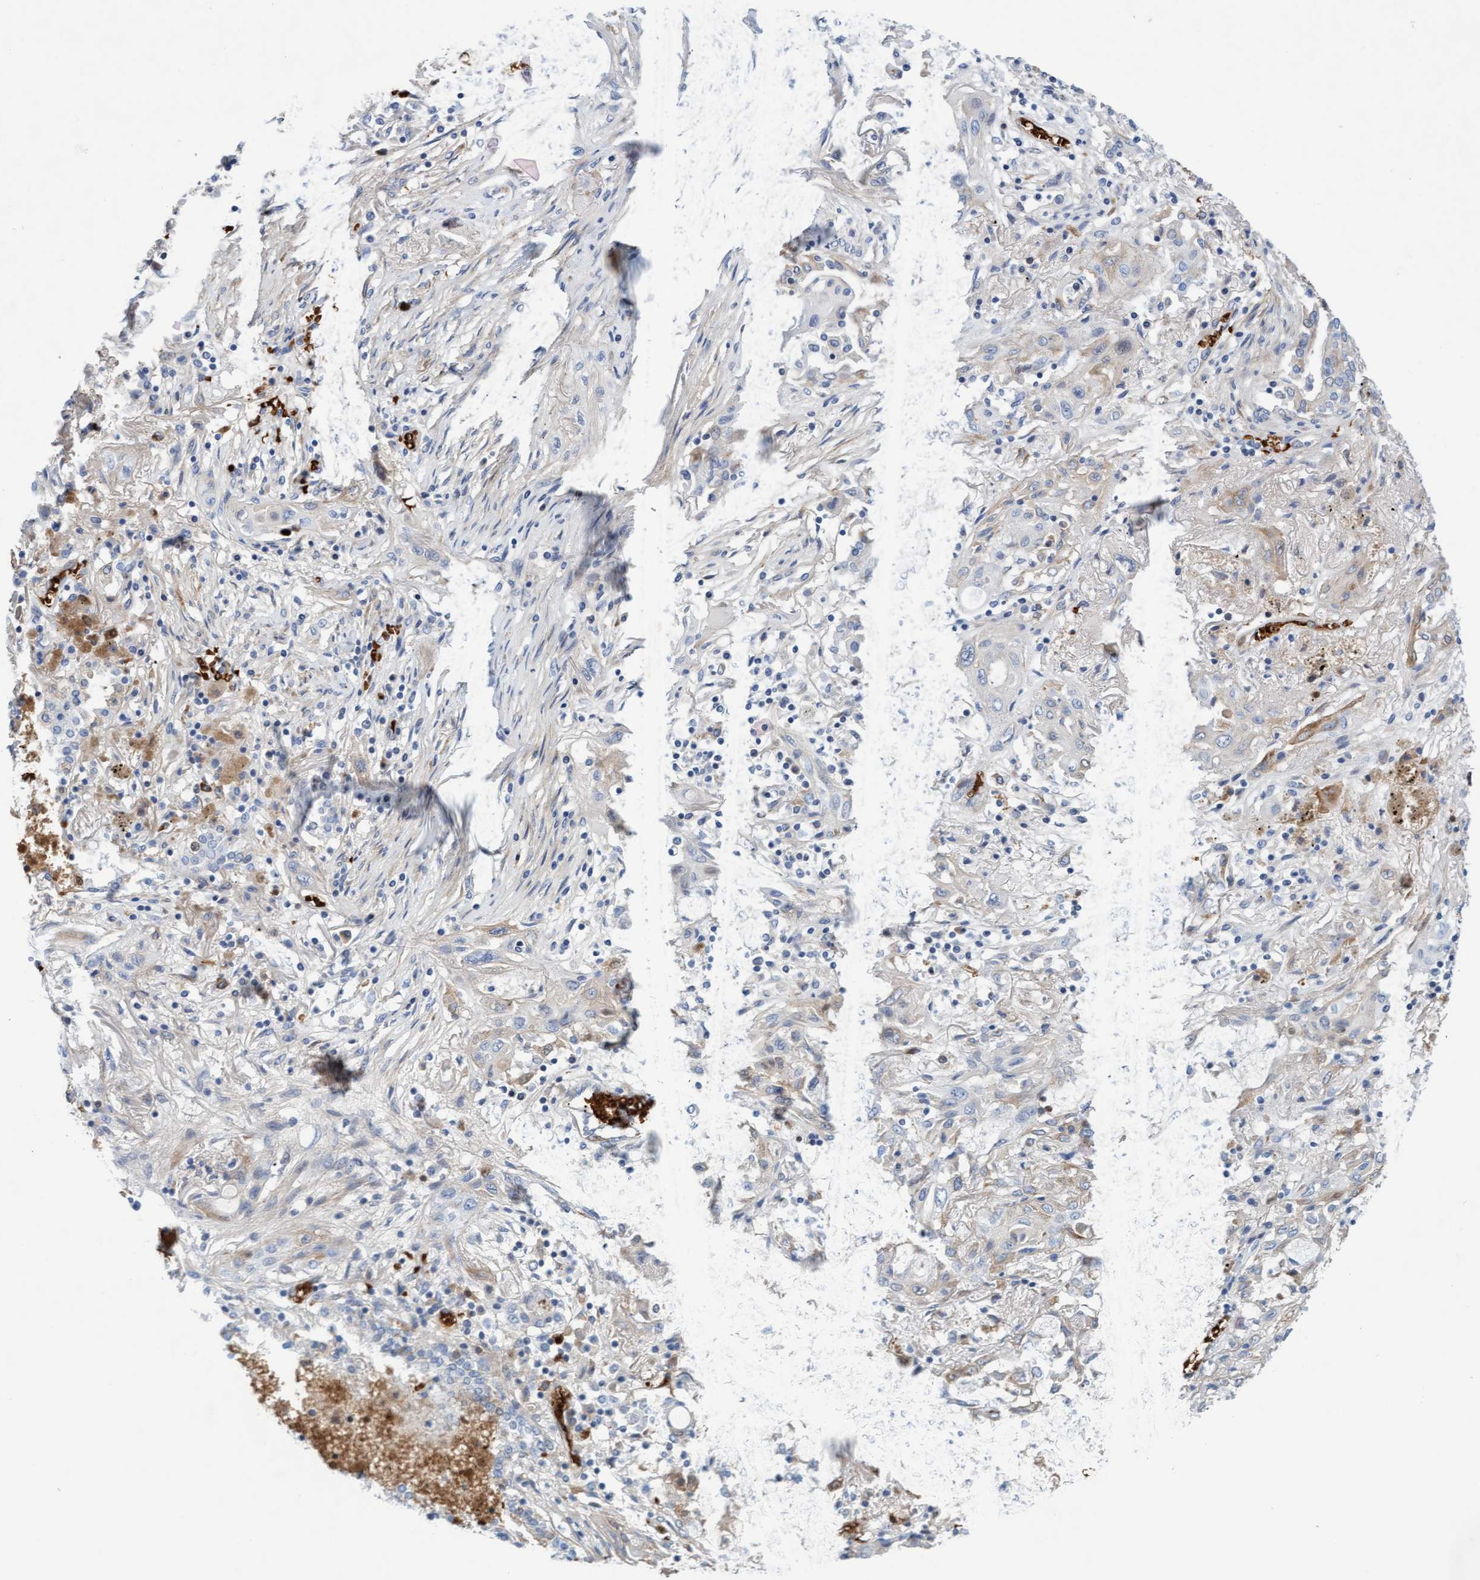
{"staining": {"intensity": "weak", "quantity": "<25%", "location": "cytoplasmic/membranous"}, "tissue": "lung cancer", "cell_type": "Tumor cells", "image_type": "cancer", "snomed": [{"axis": "morphology", "description": "Squamous cell carcinoma, NOS"}, {"axis": "topography", "description": "Lung"}], "caption": "IHC photomicrograph of neoplastic tissue: human lung squamous cell carcinoma stained with DAB (3,3'-diaminobenzidine) reveals no significant protein expression in tumor cells.", "gene": "P2RX5", "patient": {"sex": "female", "age": 47}}